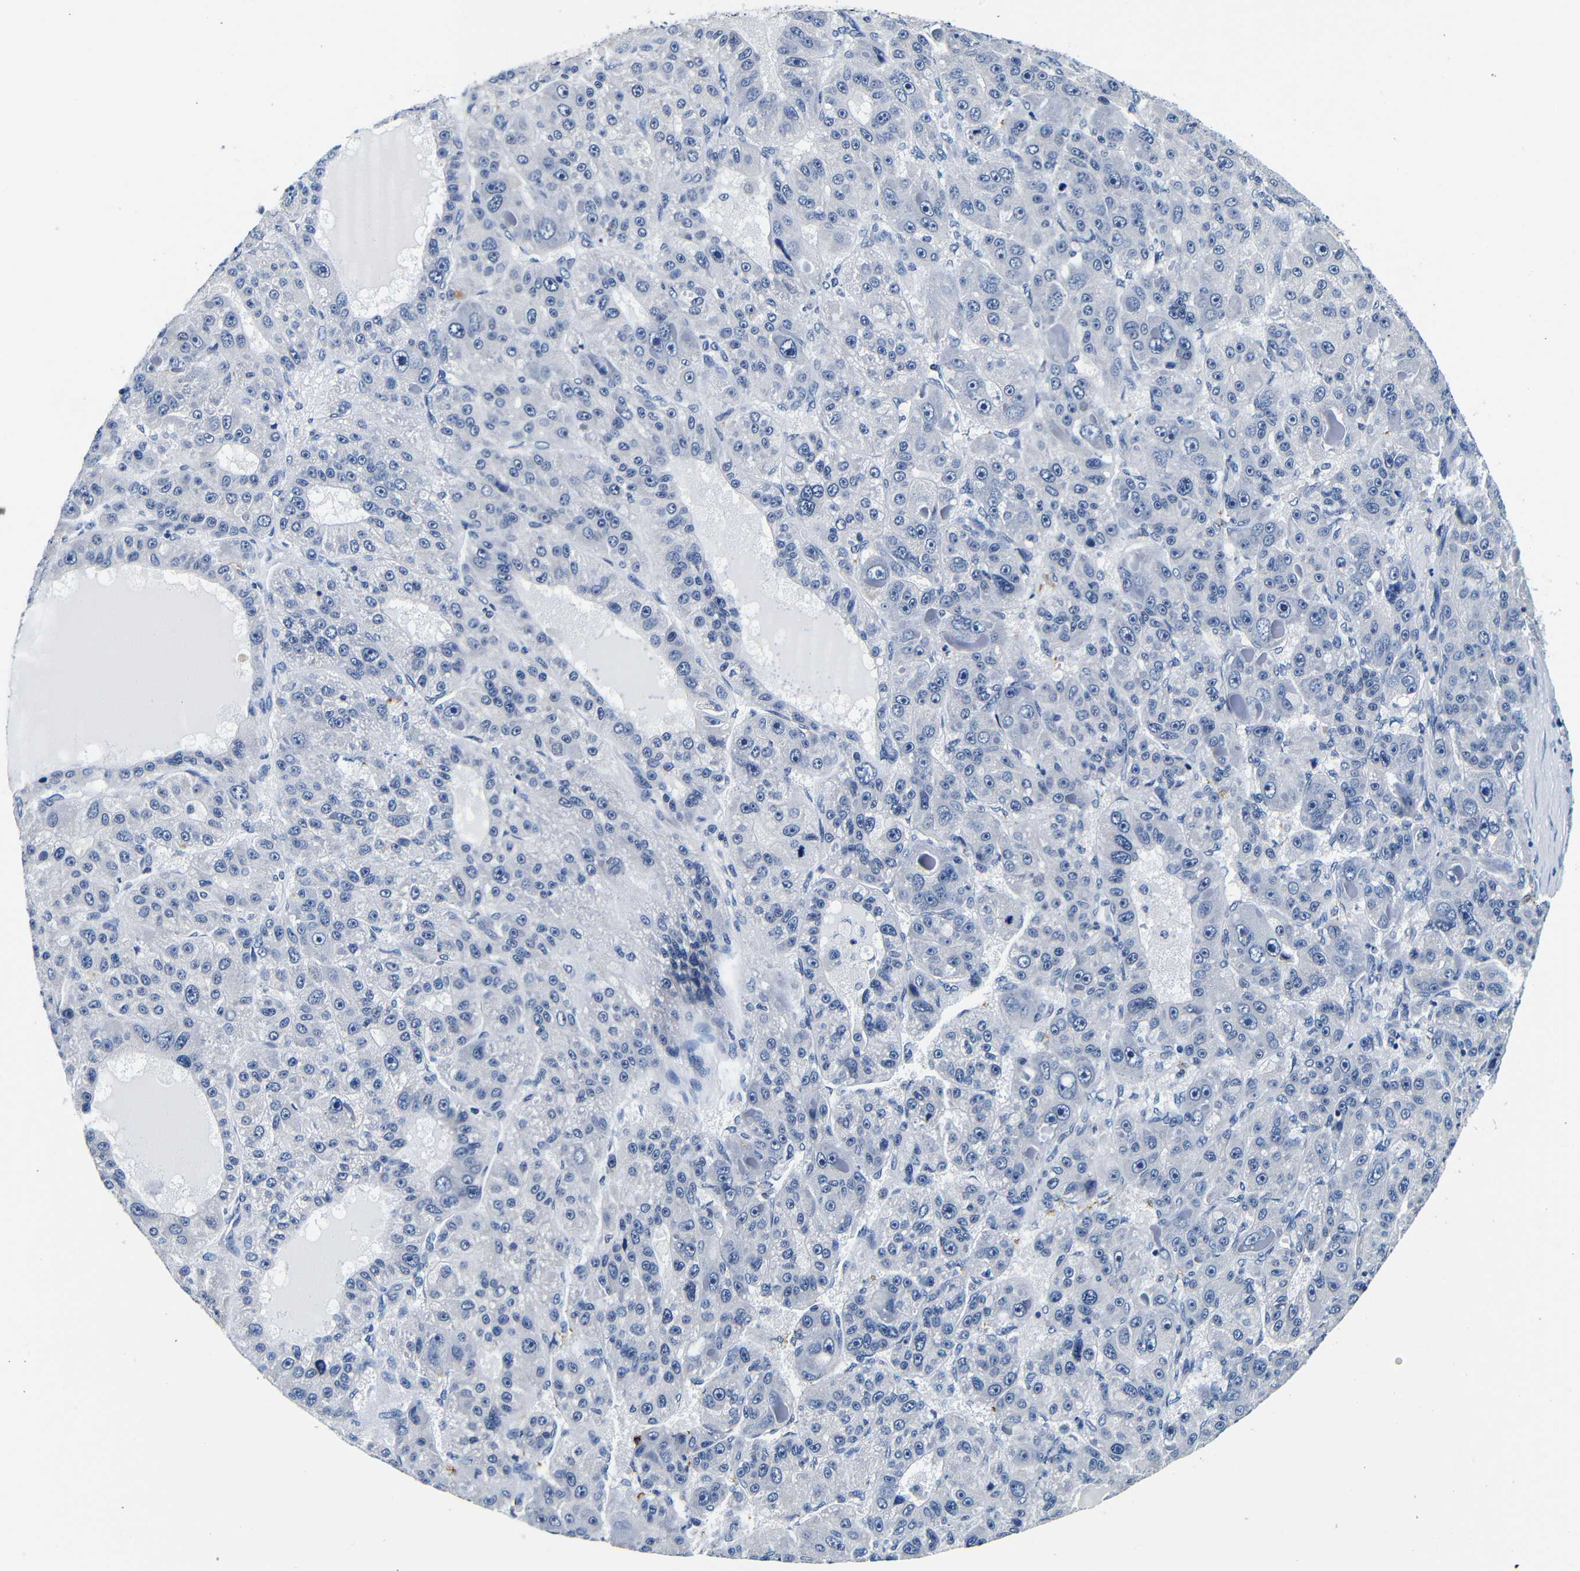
{"staining": {"intensity": "negative", "quantity": "none", "location": "none"}, "tissue": "liver cancer", "cell_type": "Tumor cells", "image_type": "cancer", "snomed": [{"axis": "morphology", "description": "Carcinoma, Hepatocellular, NOS"}, {"axis": "topography", "description": "Liver"}], "caption": "Tumor cells are negative for protein expression in human liver cancer.", "gene": "GP1BA", "patient": {"sex": "male", "age": 76}}